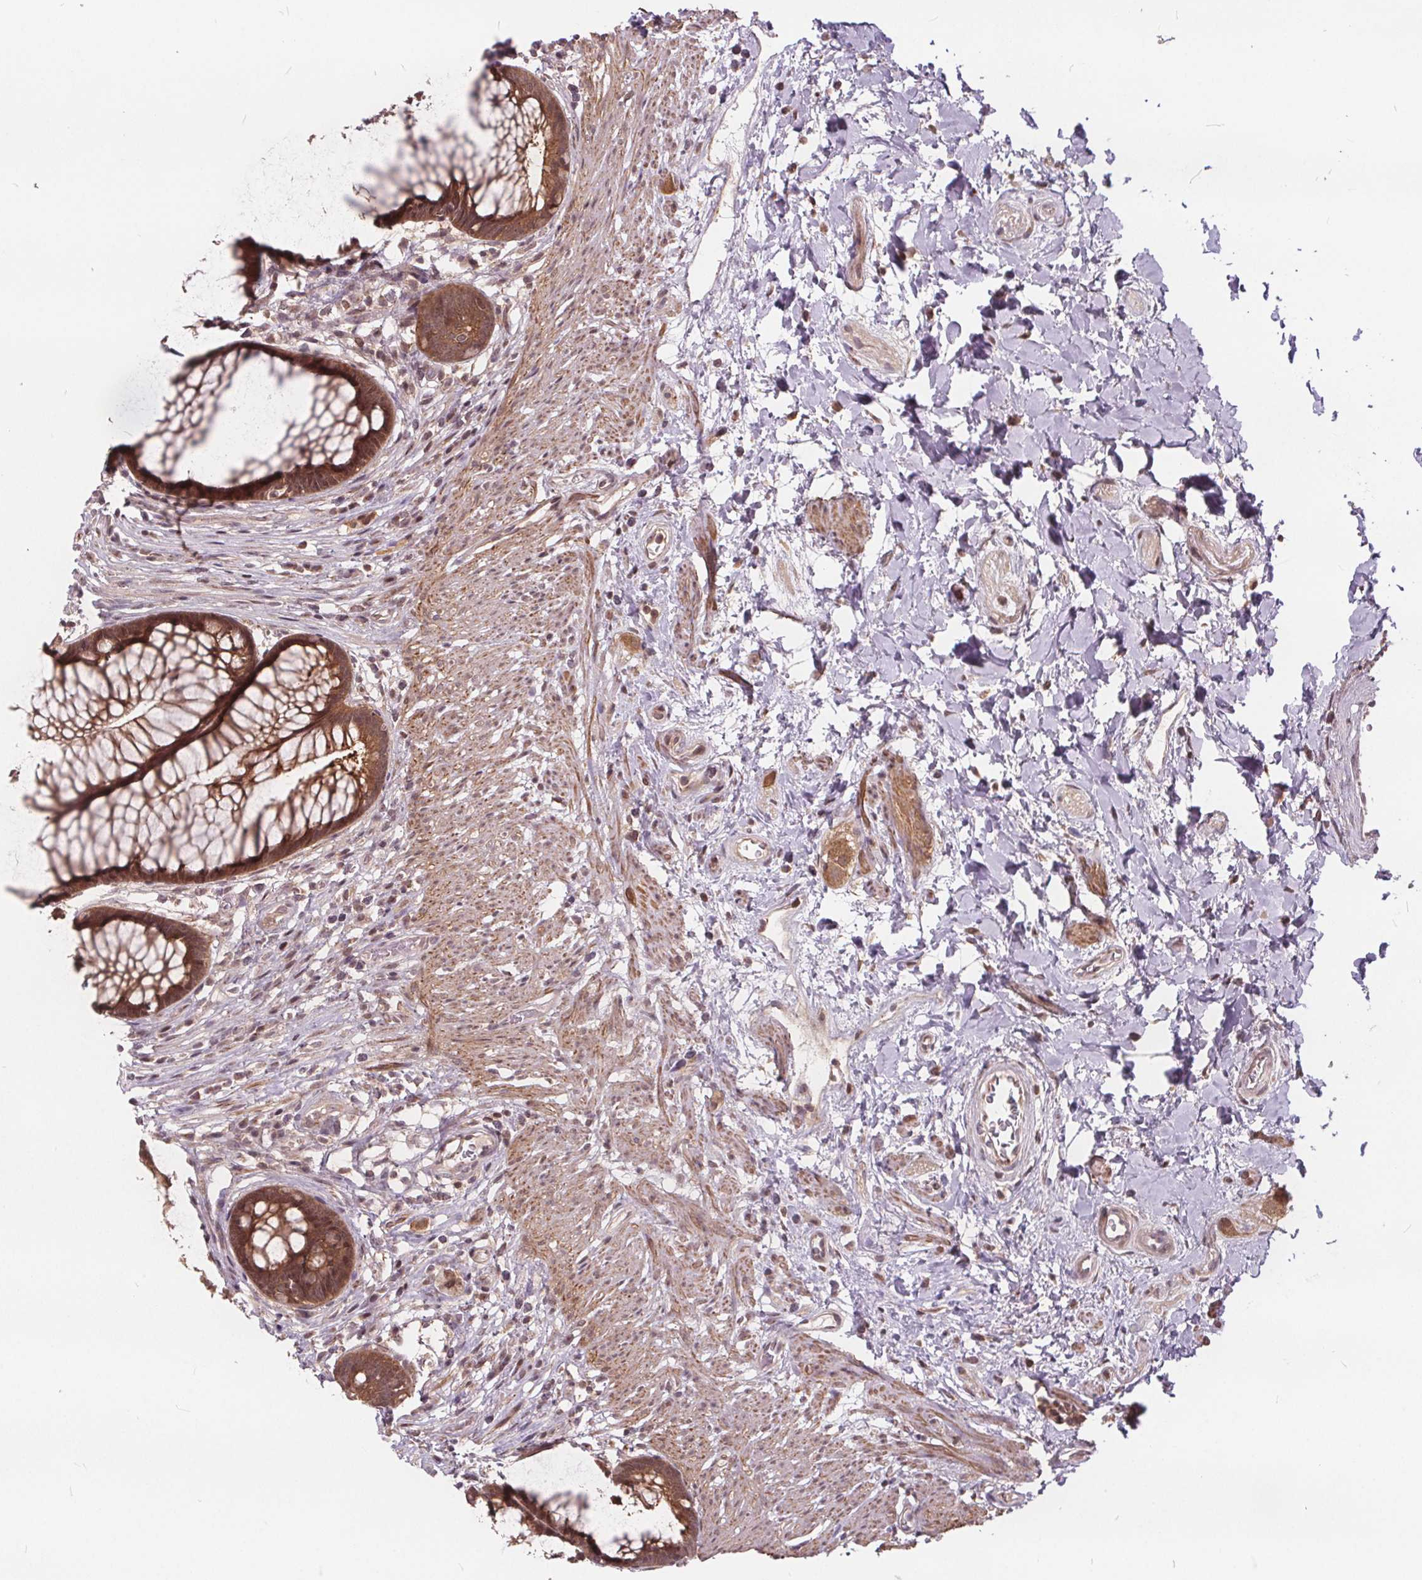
{"staining": {"intensity": "moderate", "quantity": ">75%", "location": "cytoplasmic/membranous,nuclear"}, "tissue": "rectum", "cell_type": "Glandular cells", "image_type": "normal", "snomed": [{"axis": "morphology", "description": "Normal tissue, NOS"}, {"axis": "topography", "description": "Smooth muscle"}, {"axis": "topography", "description": "Rectum"}], "caption": "A medium amount of moderate cytoplasmic/membranous,nuclear expression is present in approximately >75% of glandular cells in unremarkable rectum.", "gene": "HIF1AN", "patient": {"sex": "male", "age": 53}}